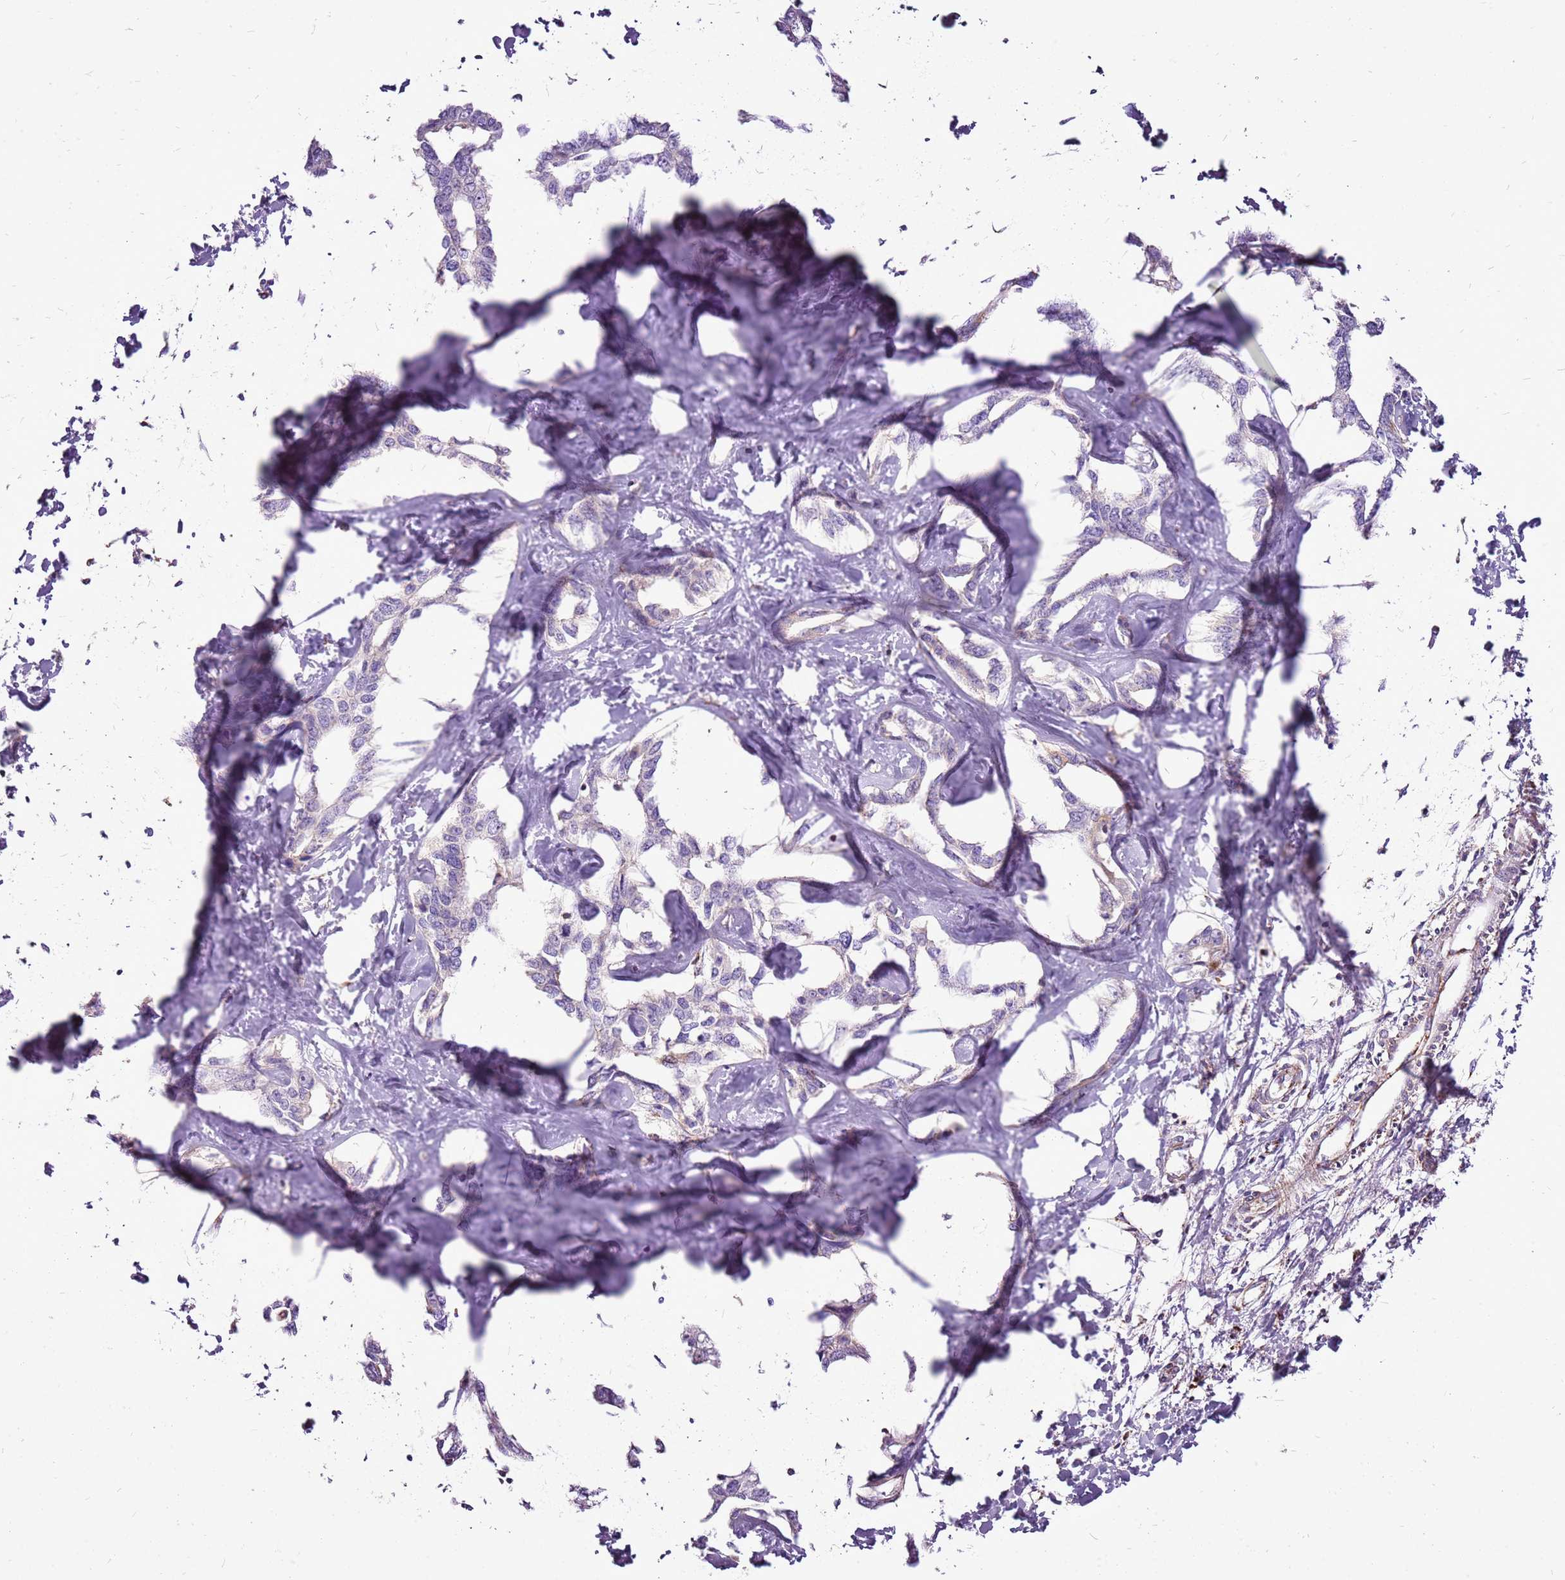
{"staining": {"intensity": "negative", "quantity": "none", "location": "none"}, "tissue": "liver cancer", "cell_type": "Tumor cells", "image_type": "cancer", "snomed": [{"axis": "morphology", "description": "Cholangiocarcinoma"}, {"axis": "topography", "description": "Liver"}], "caption": "Tumor cells show no significant protein expression in liver cancer (cholangiocarcinoma).", "gene": "GCDH", "patient": {"sex": "male", "age": 59}}